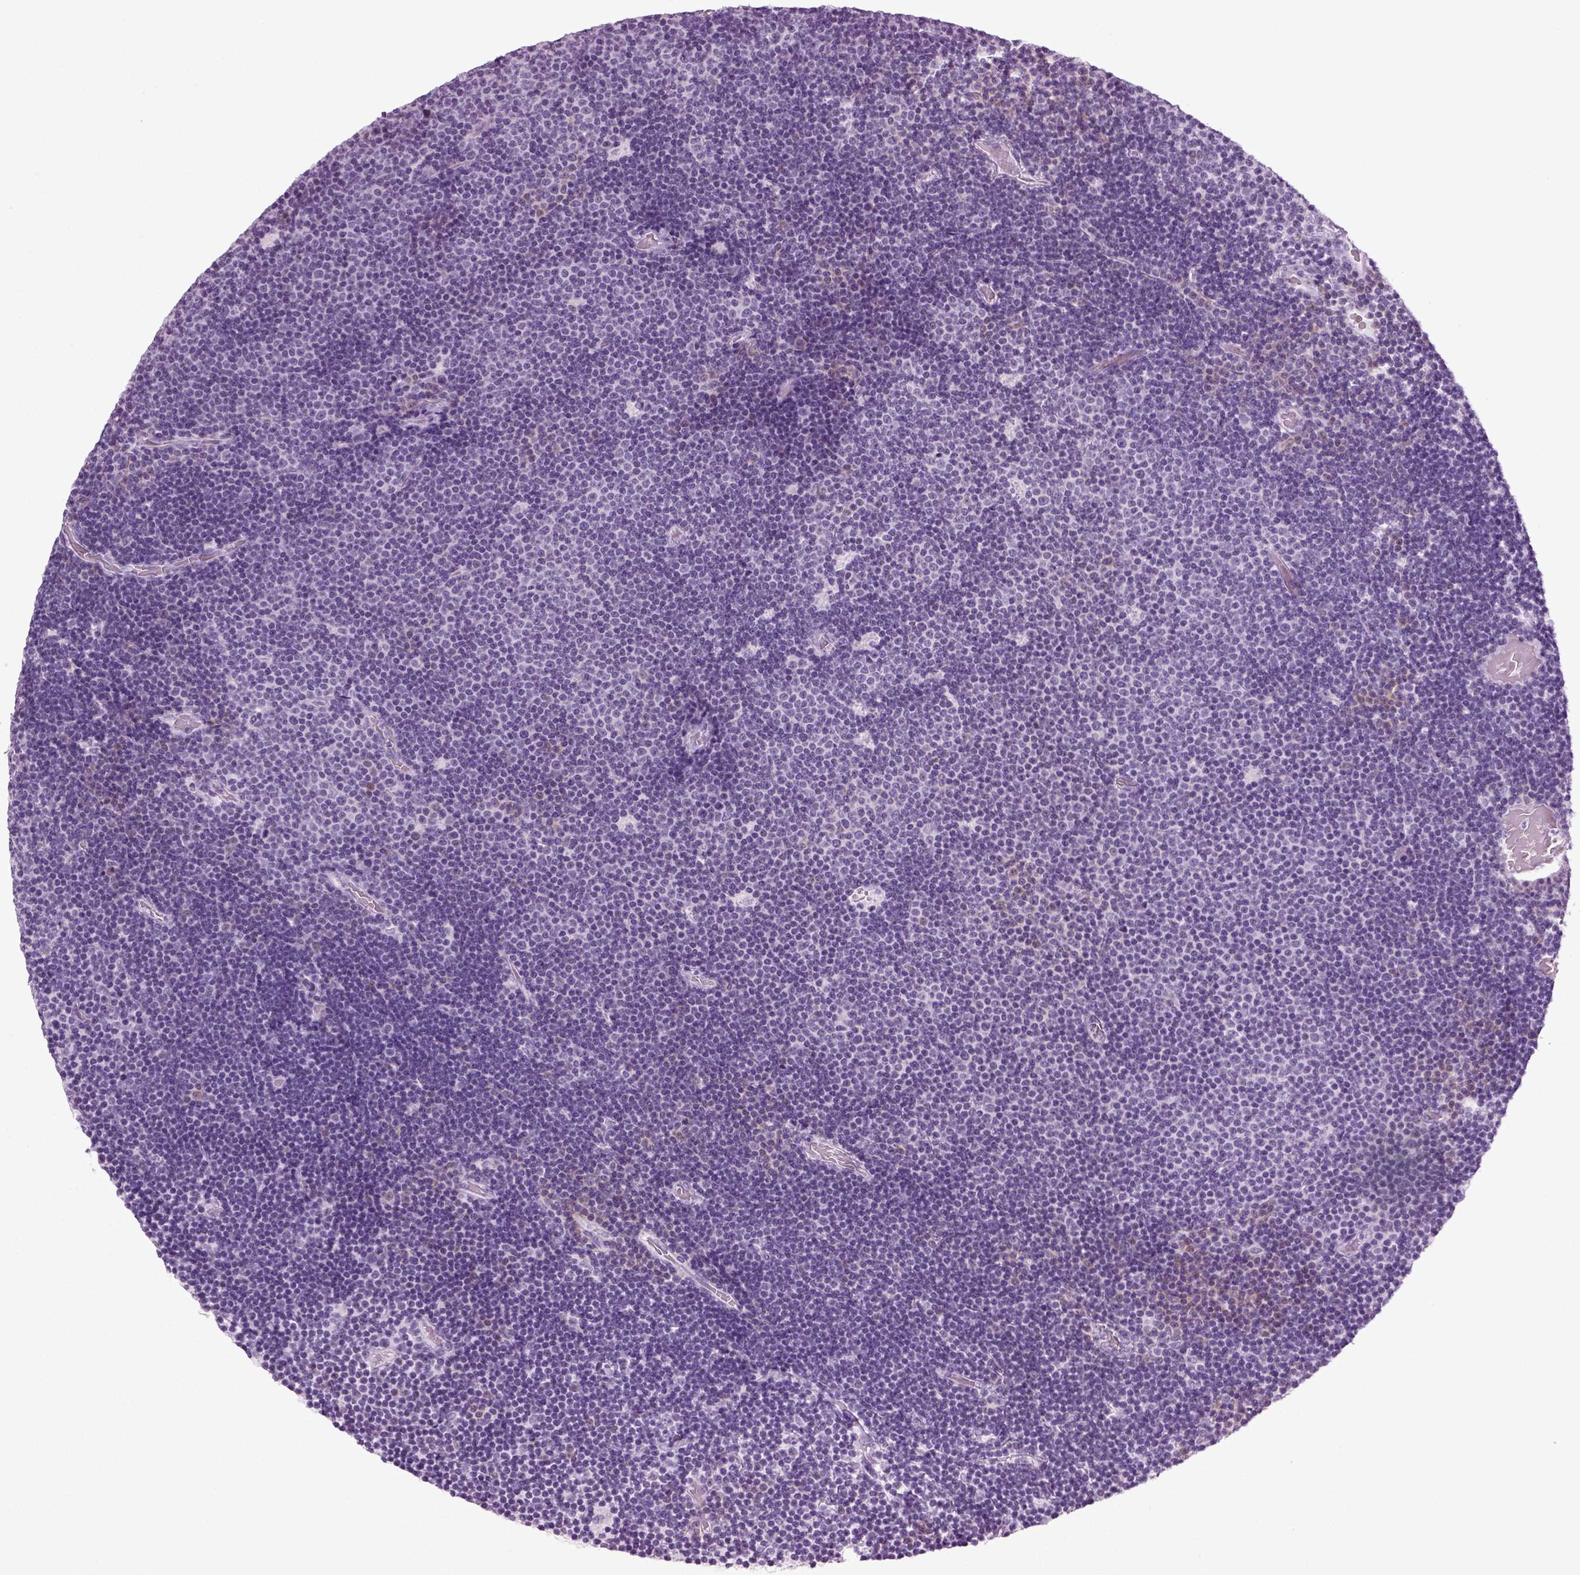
{"staining": {"intensity": "negative", "quantity": "none", "location": "none"}, "tissue": "lymphoma", "cell_type": "Tumor cells", "image_type": "cancer", "snomed": [{"axis": "morphology", "description": "Malignant lymphoma, non-Hodgkin's type, Low grade"}, {"axis": "topography", "description": "Brain"}], "caption": "Lymphoma stained for a protein using IHC displays no positivity tumor cells.", "gene": "PRLH", "patient": {"sex": "female", "age": 66}}